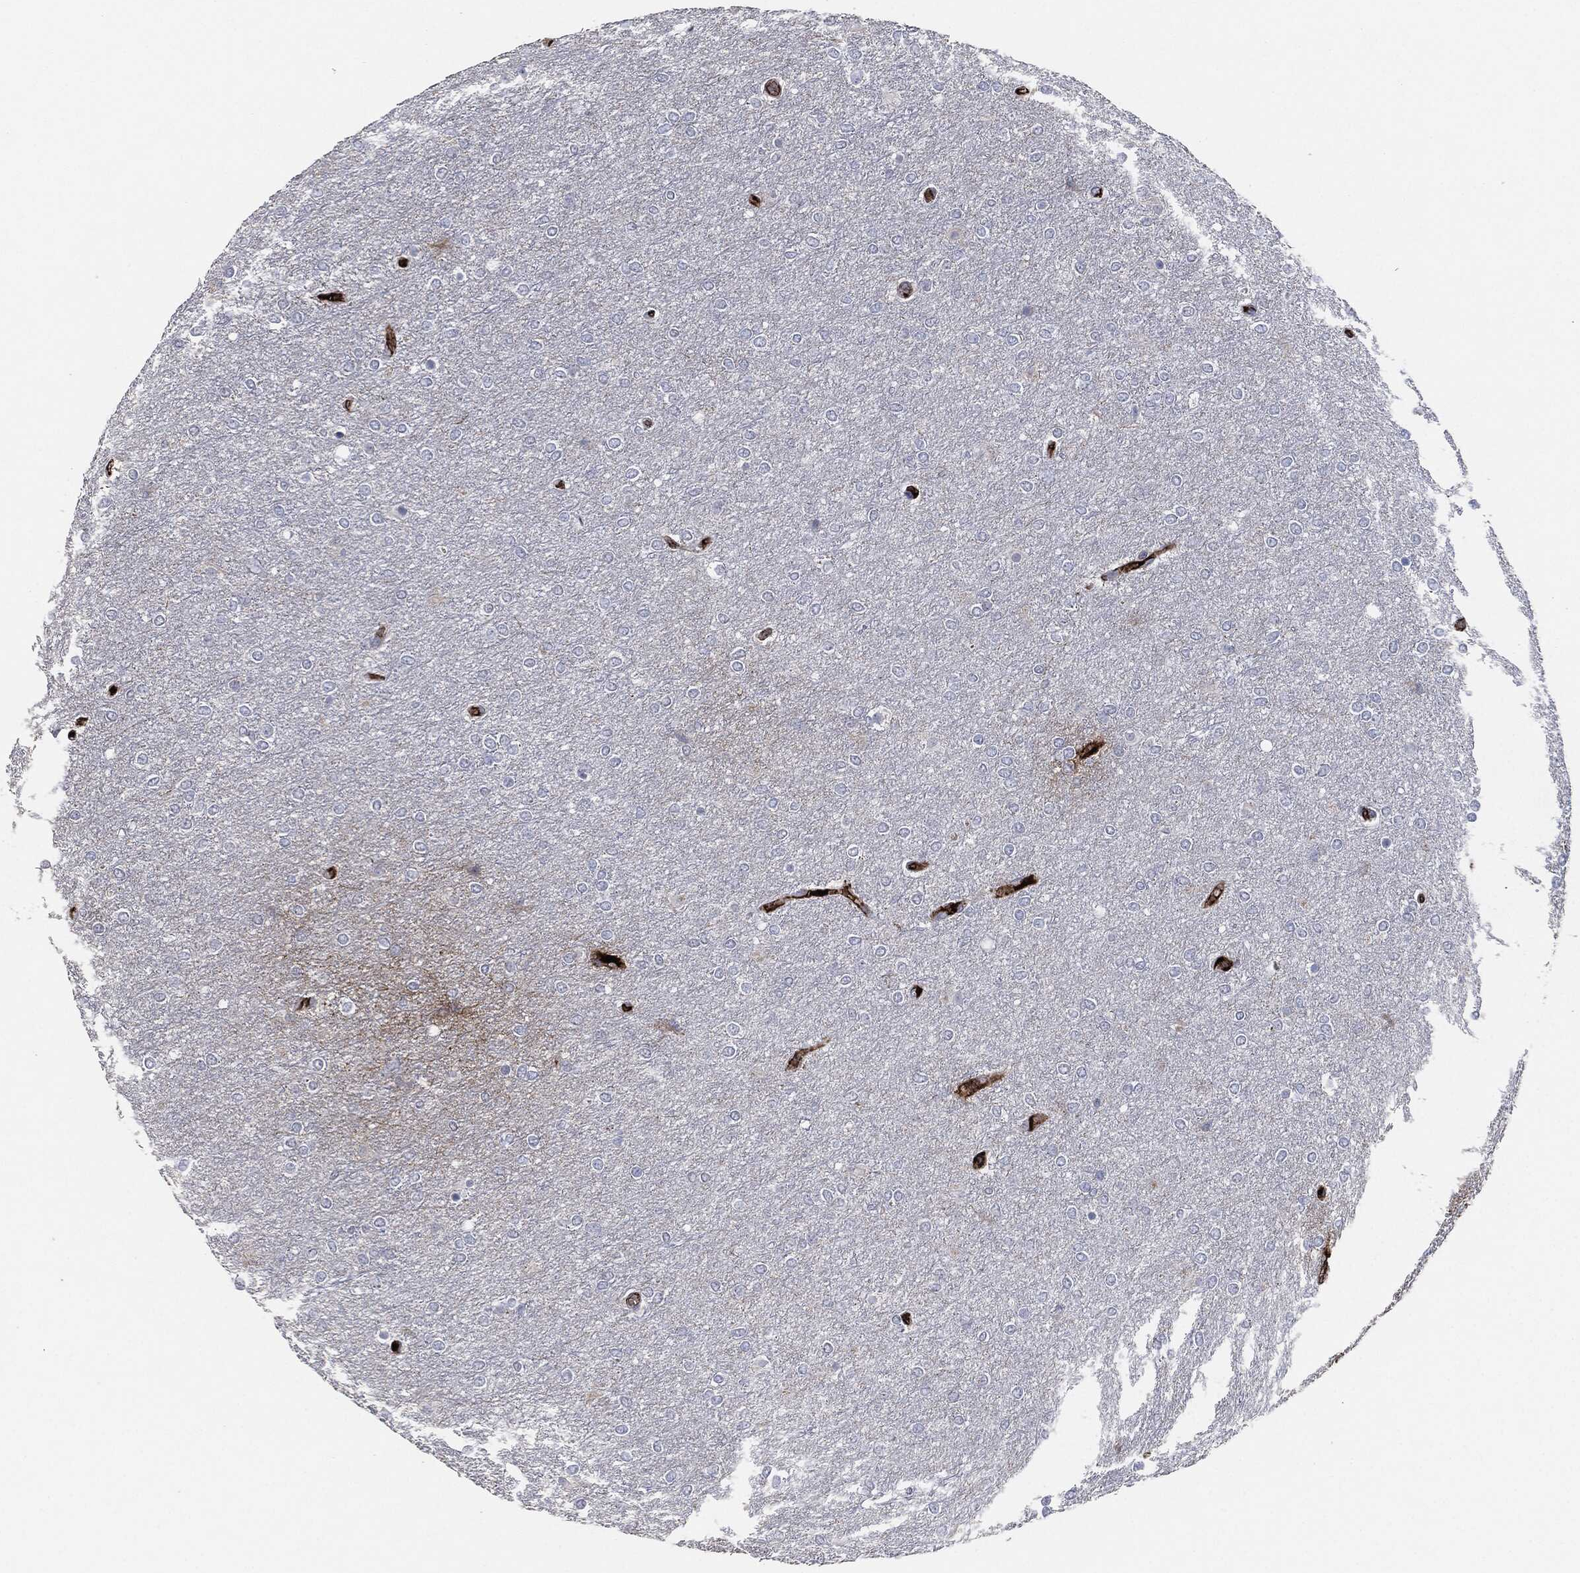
{"staining": {"intensity": "negative", "quantity": "none", "location": "none"}, "tissue": "glioma", "cell_type": "Tumor cells", "image_type": "cancer", "snomed": [{"axis": "morphology", "description": "Glioma, malignant, High grade"}, {"axis": "topography", "description": "Brain"}], "caption": "DAB immunohistochemical staining of glioma reveals no significant expression in tumor cells. (DAB IHC visualized using brightfield microscopy, high magnification).", "gene": "APOB", "patient": {"sex": "female", "age": 61}}